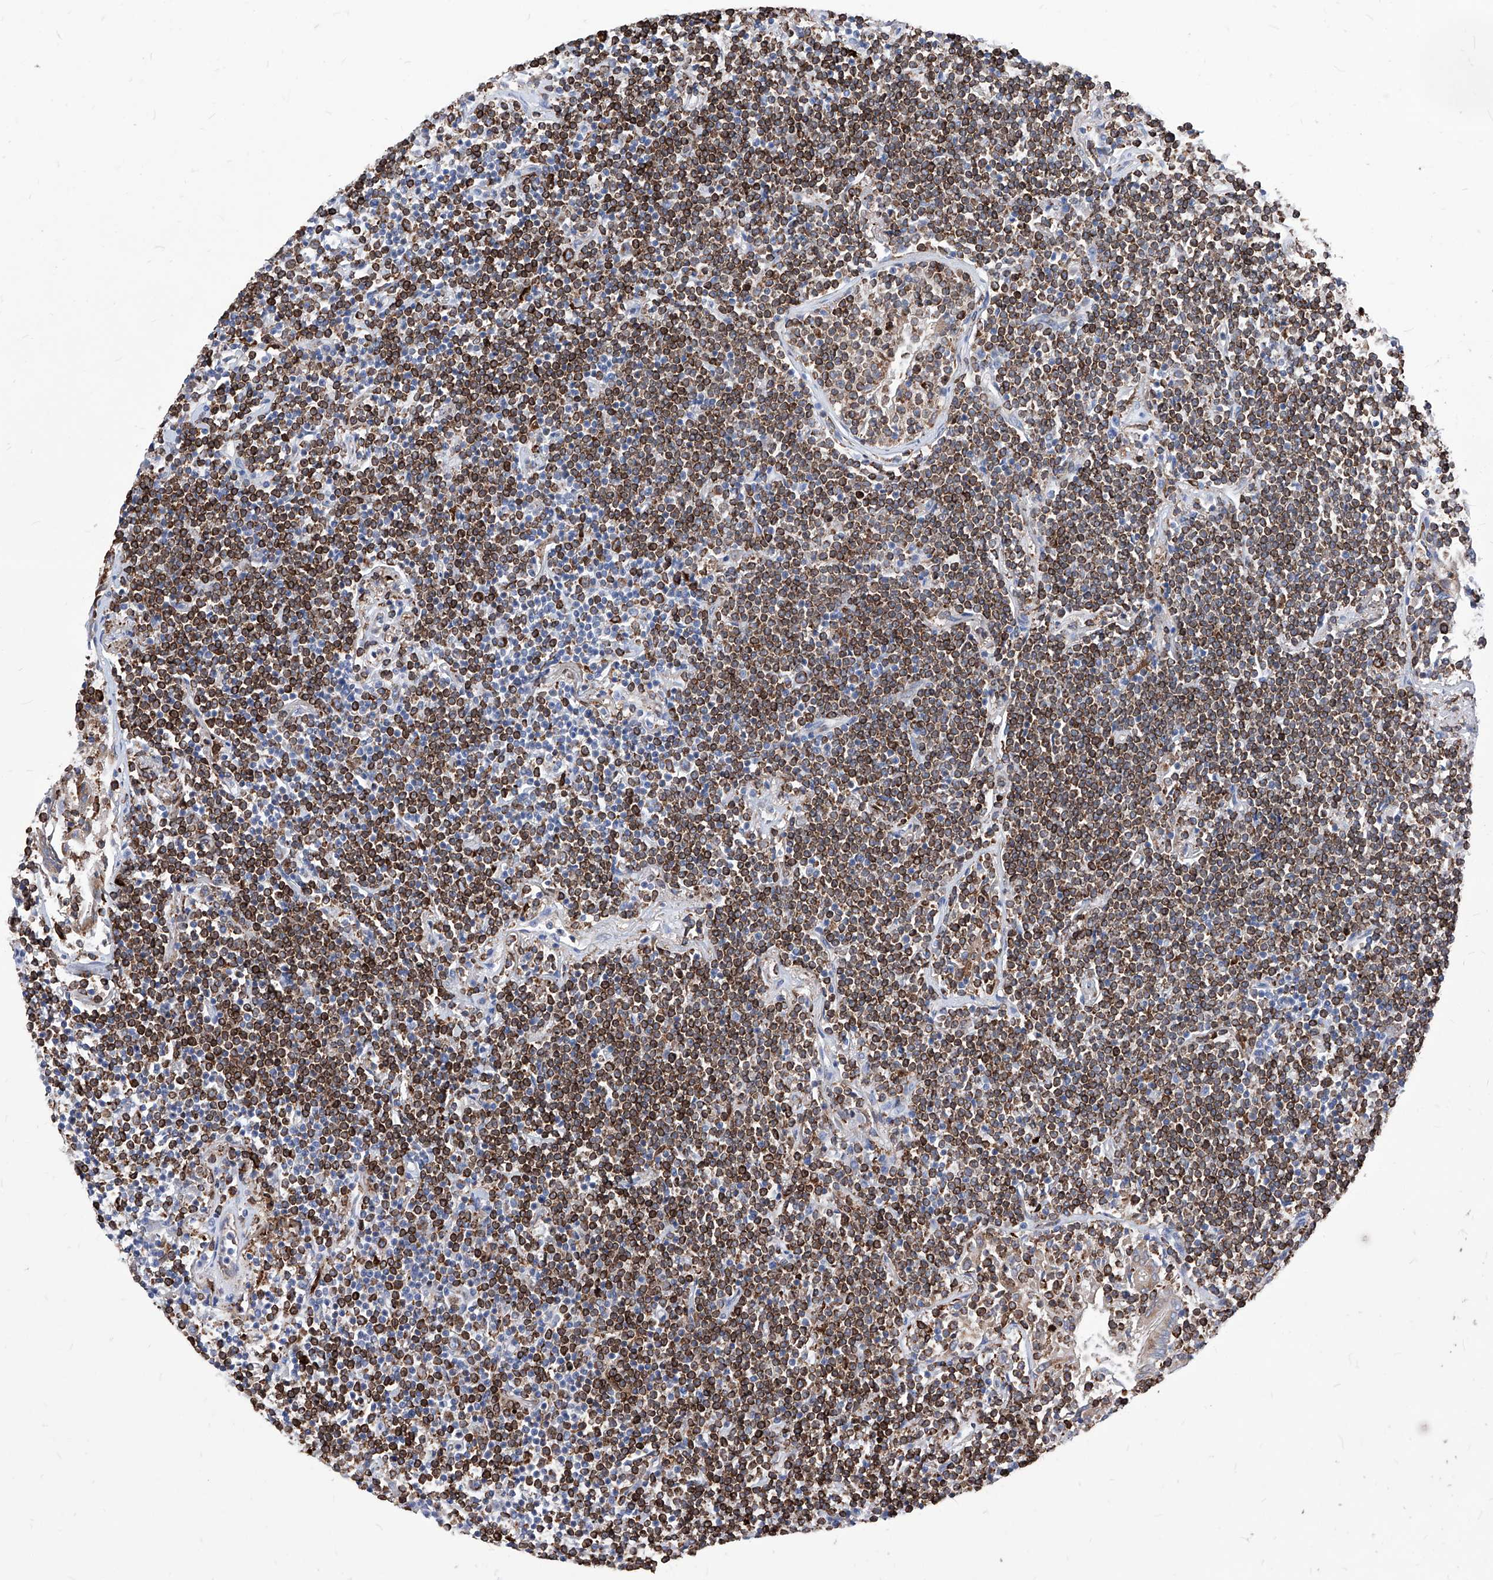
{"staining": {"intensity": "strong", "quantity": ">75%", "location": "cytoplasmic/membranous"}, "tissue": "lymphoma", "cell_type": "Tumor cells", "image_type": "cancer", "snomed": [{"axis": "morphology", "description": "Malignant lymphoma, non-Hodgkin's type, Low grade"}, {"axis": "topography", "description": "Lung"}], "caption": "Low-grade malignant lymphoma, non-Hodgkin's type stained for a protein (brown) displays strong cytoplasmic/membranous positive staining in about >75% of tumor cells.", "gene": "UBOX5", "patient": {"sex": "female", "age": 71}}